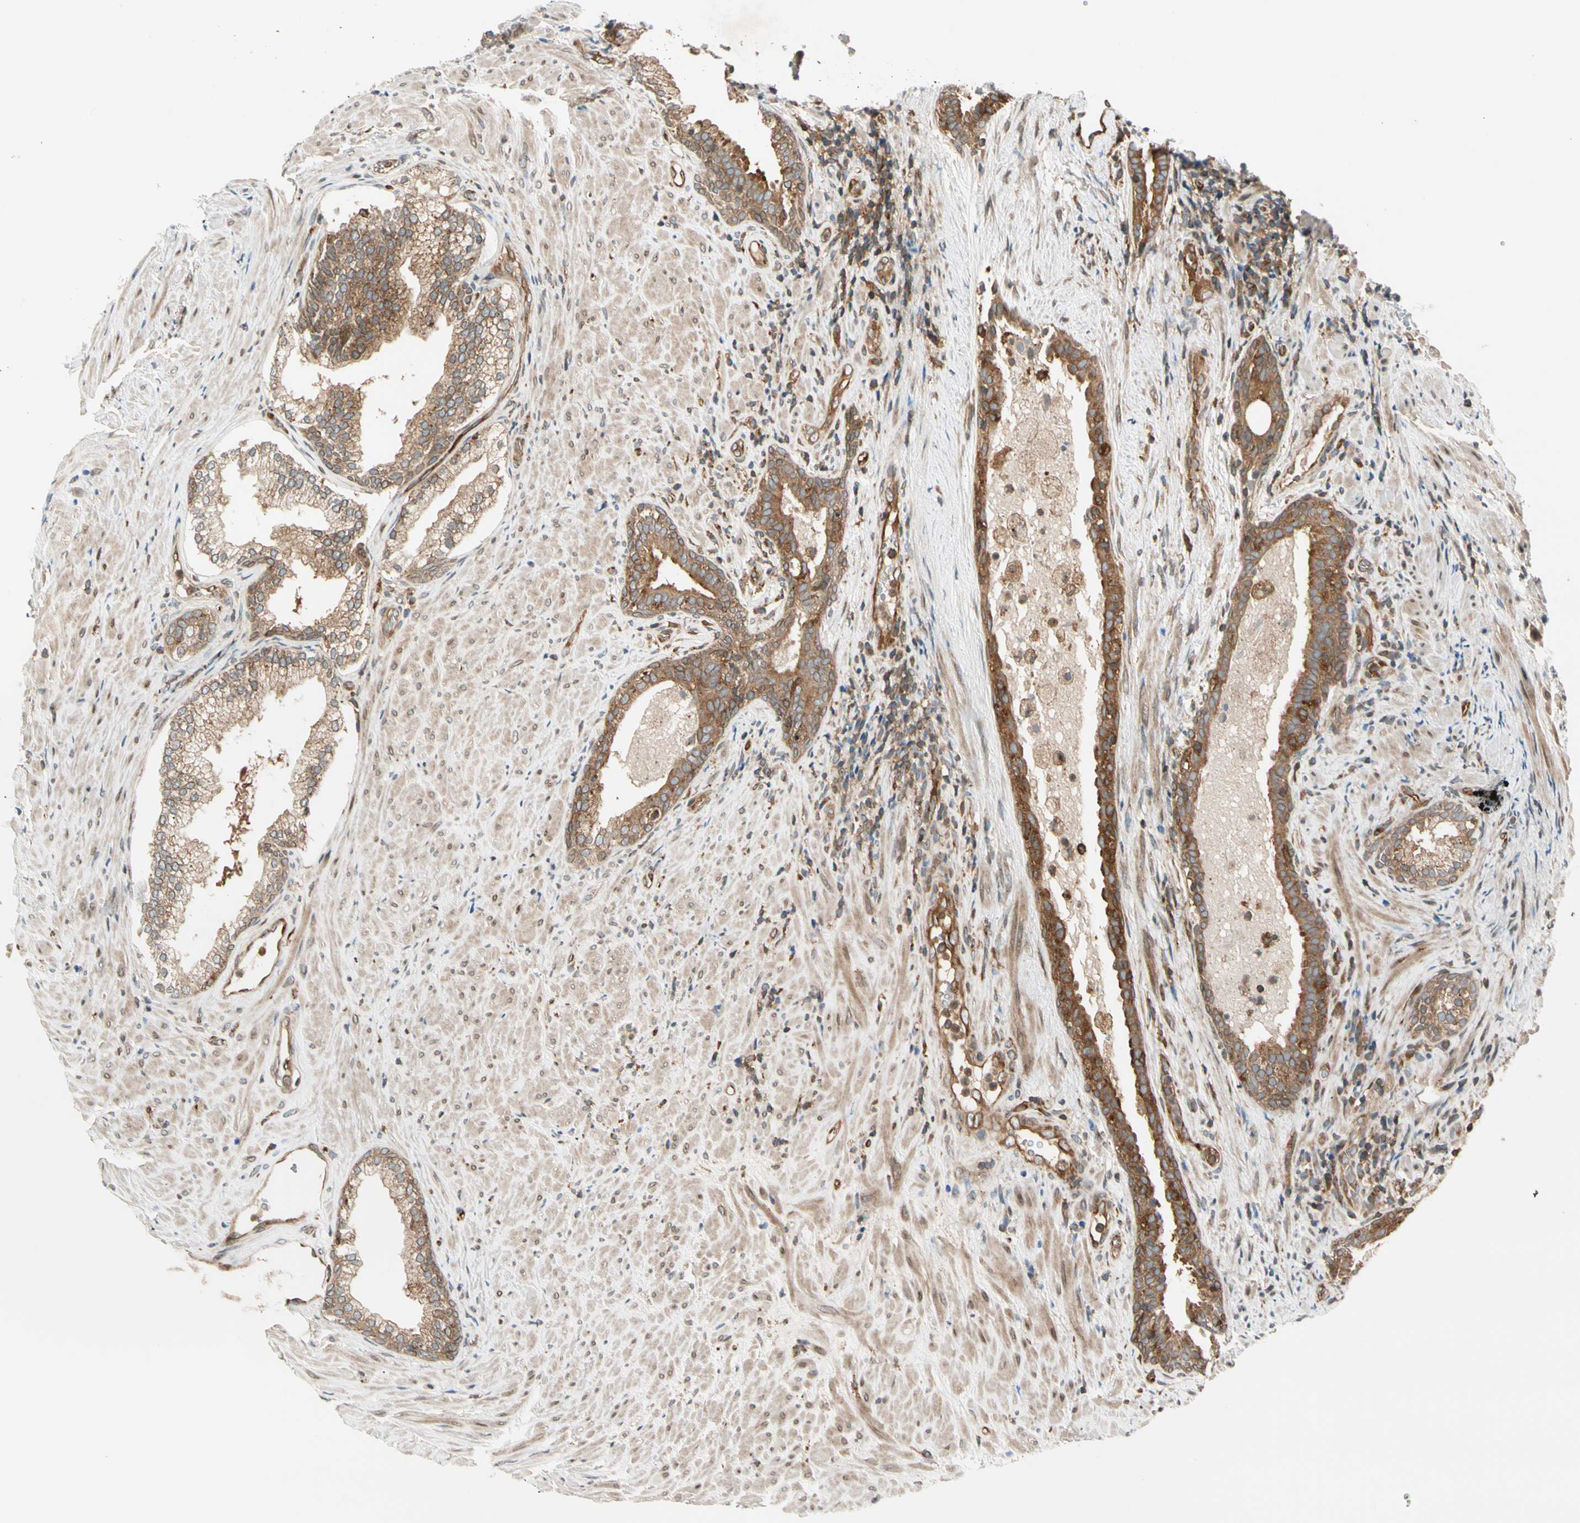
{"staining": {"intensity": "moderate", "quantity": ">75%", "location": "cytoplasmic/membranous"}, "tissue": "prostate", "cell_type": "Glandular cells", "image_type": "normal", "snomed": [{"axis": "morphology", "description": "Normal tissue, NOS"}, {"axis": "topography", "description": "Prostate"}], "caption": "This image demonstrates benign prostate stained with immunohistochemistry to label a protein in brown. The cytoplasmic/membranous of glandular cells show moderate positivity for the protein. Nuclei are counter-stained blue.", "gene": "TRIO", "patient": {"sex": "male", "age": 76}}